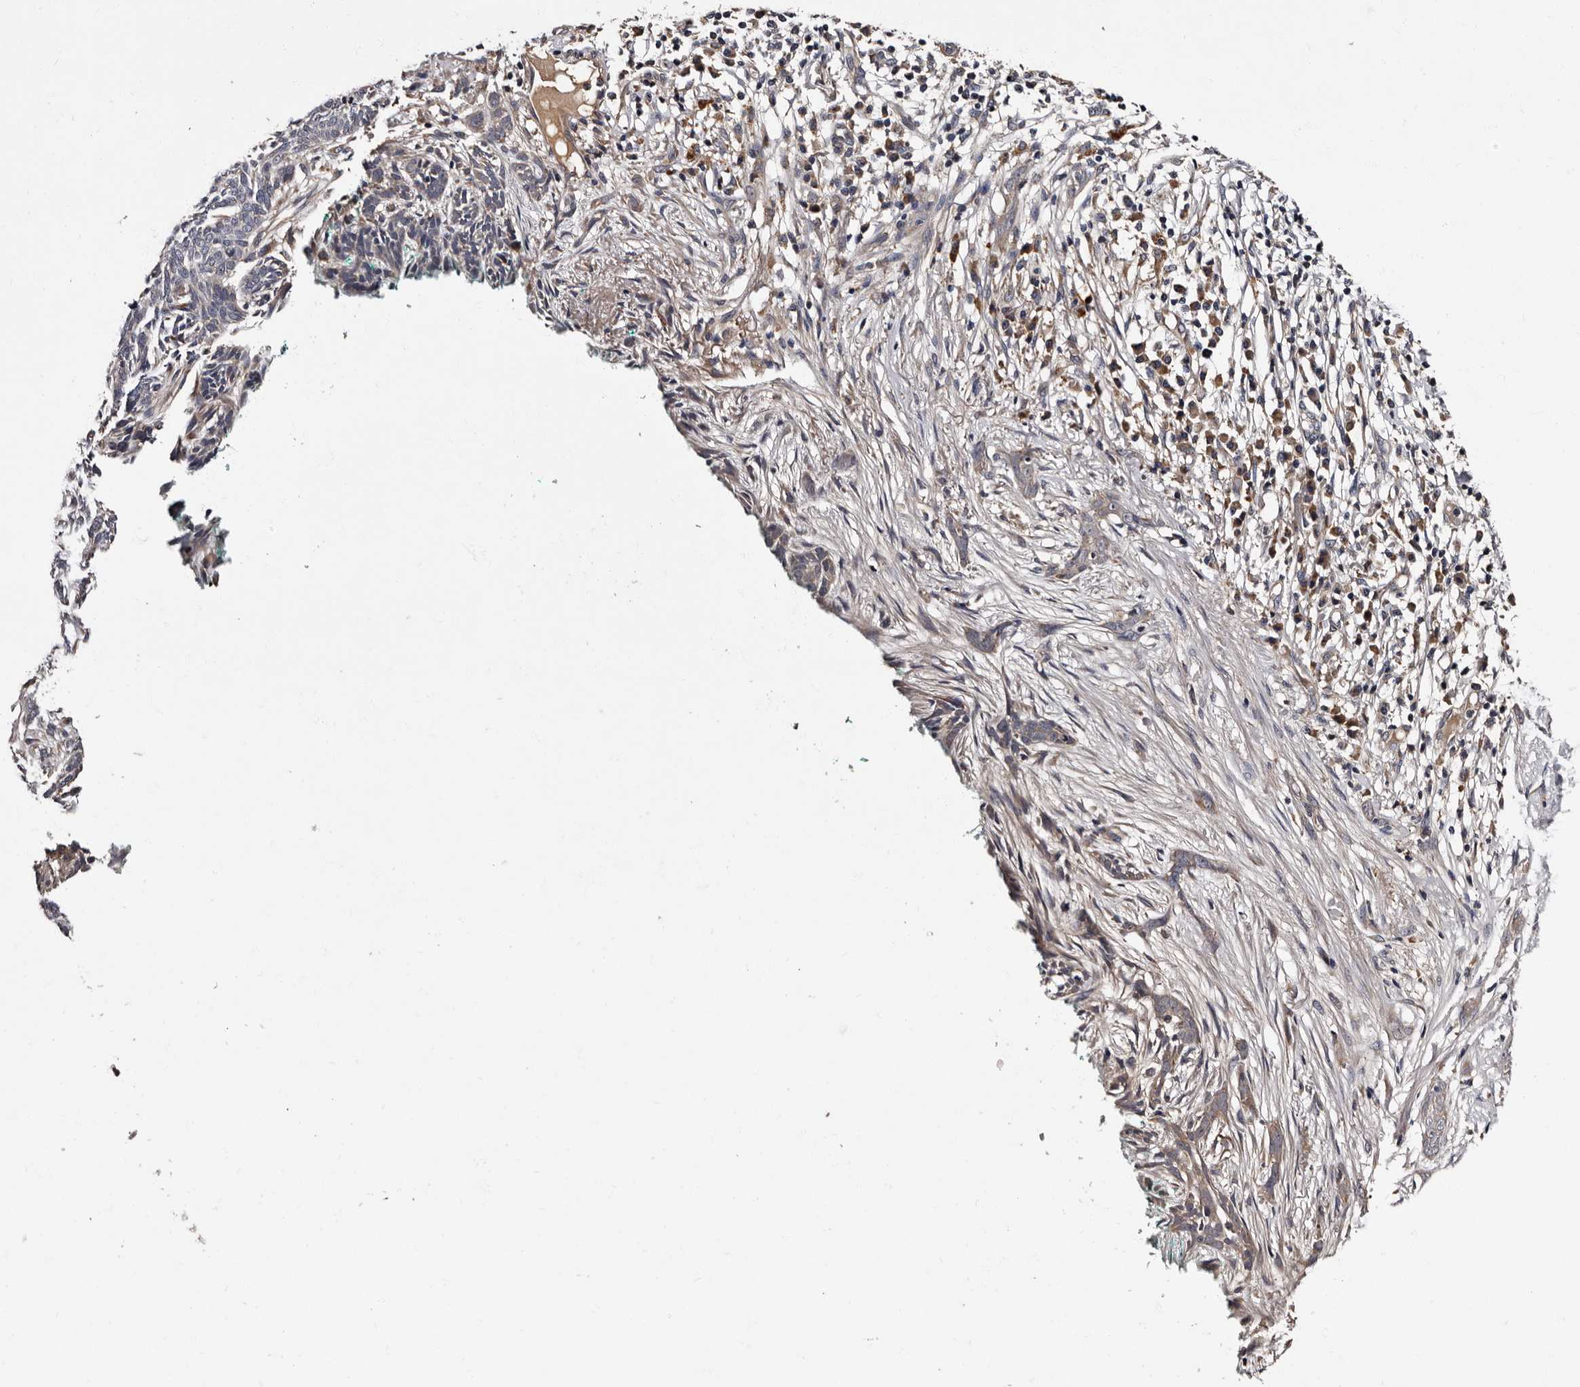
{"staining": {"intensity": "weak", "quantity": "25%-75%", "location": "cytoplasmic/membranous"}, "tissue": "skin cancer", "cell_type": "Tumor cells", "image_type": "cancer", "snomed": [{"axis": "morphology", "description": "Basal cell carcinoma"}, {"axis": "morphology", "description": "Adnexal tumor, benign"}, {"axis": "topography", "description": "Skin"}], "caption": "High-power microscopy captured an IHC histopathology image of skin cancer (basal cell carcinoma), revealing weak cytoplasmic/membranous expression in approximately 25%-75% of tumor cells. (IHC, brightfield microscopy, high magnification).", "gene": "ADCK5", "patient": {"sex": "female", "age": 42}}